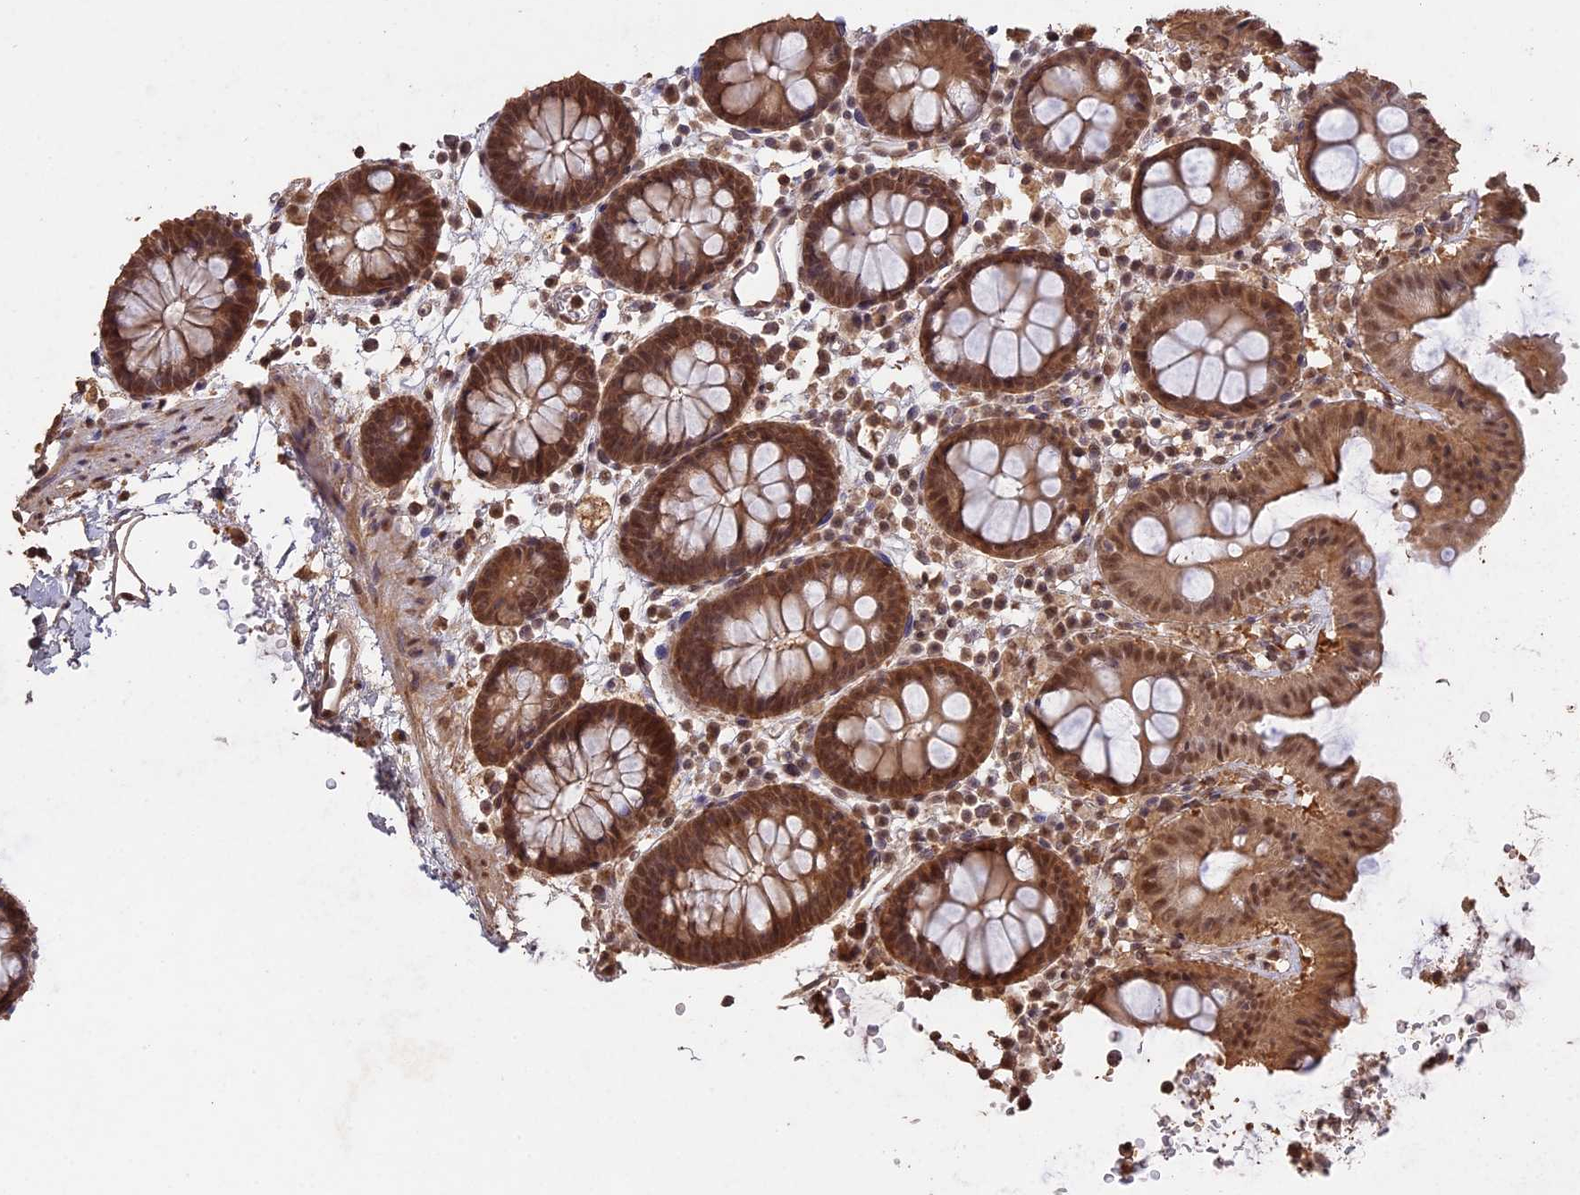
{"staining": {"intensity": "moderate", "quantity": ">75%", "location": "cytoplasmic/membranous,nuclear"}, "tissue": "colon", "cell_type": "Endothelial cells", "image_type": "normal", "snomed": [{"axis": "morphology", "description": "Normal tissue, NOS"}, {"axis": "topography", "description": "Colon"}], "caption": "High-magnification brightfield microscopy of benign colon stained with DAB (brown) and counterstained with hematoxylin (blue). endothelial cells exhibit moderate cytoplasmic/membranous,nuclear expression is appreciated in about>75% of cells. (DAB = brown stain, brightfield microscopy at high magnification).", "gene": "PSMC6", "patient": {"sex": "male", "age": 75}}